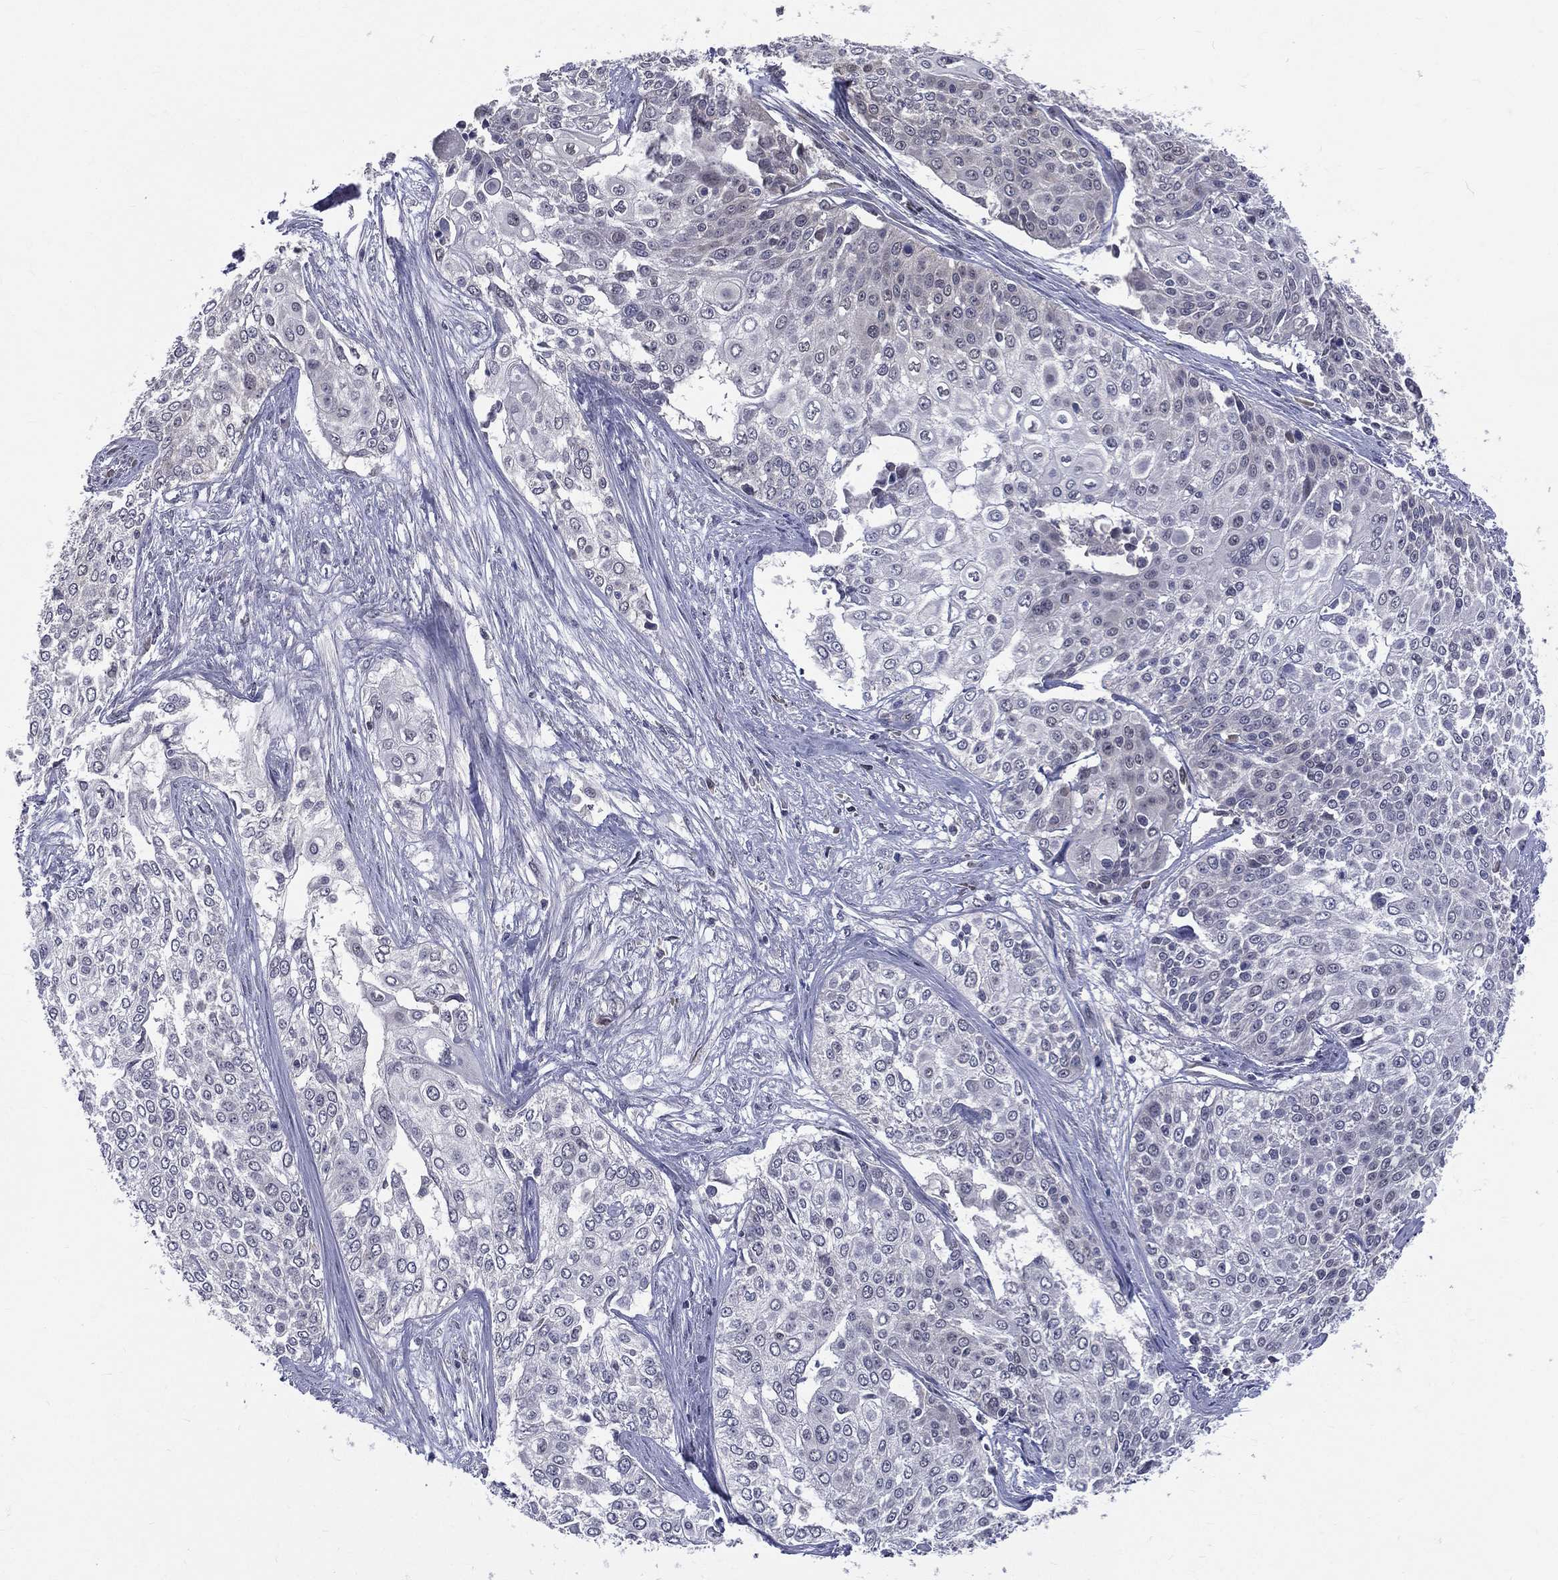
{"staining": {"intensity": "negative", "quantity": "none", "location": "none"}, "tissue": "cervical cancer", "cell_type": "Tumor cells", "image_type": "cancer", "snomed": [{"axis": "morphology", "description": "Squamous cell carcinoma, NOS"}, {"axis": "topography", "description": "Cervix"}], "caption": "Cervical cancer (squamous cell carcinoma) stained for a protein using immunohistochemistry shows no positivity tumor cells.", "gene": "DLG4", "patient": {"sex": "female", "age": 39}}